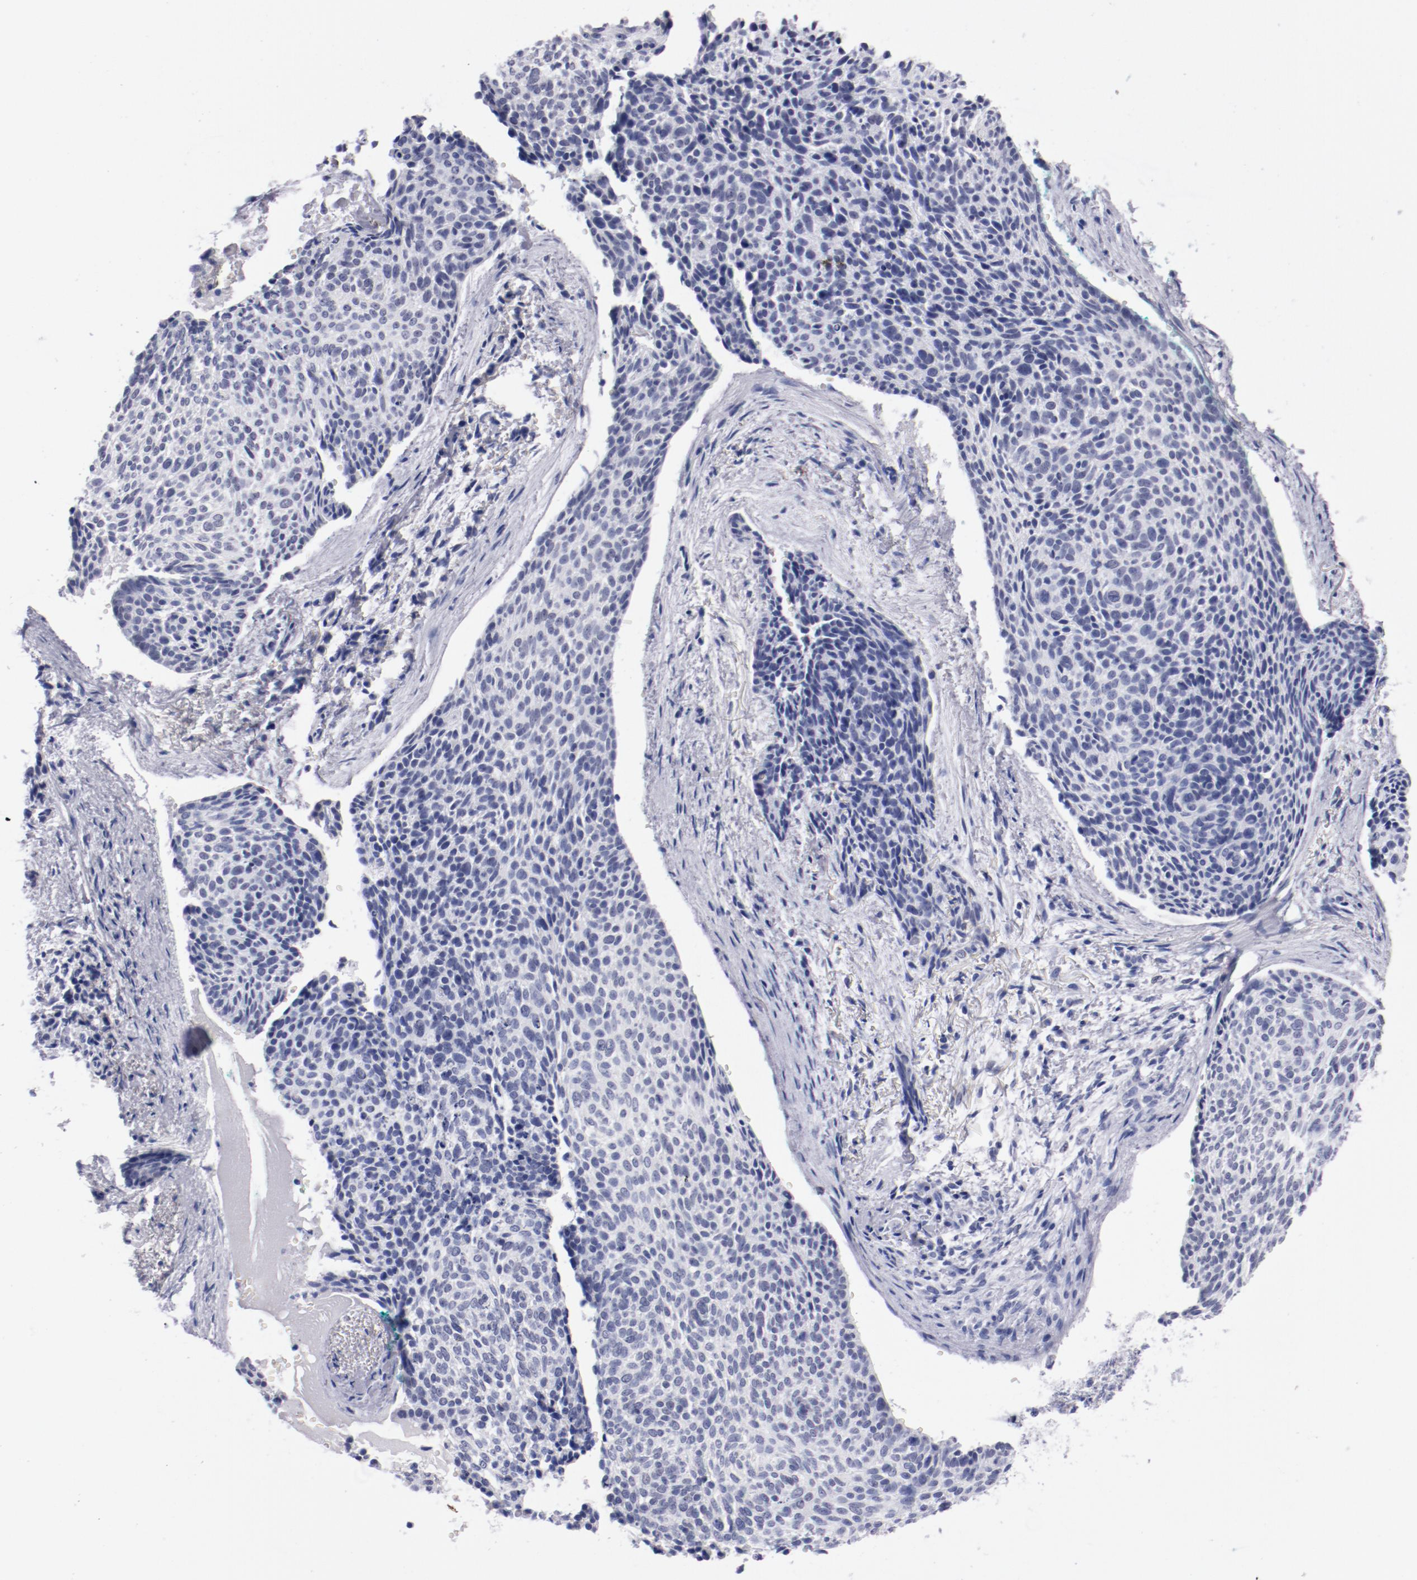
{"staining": {"intensity": "negative", "quantity": "none", "location": "none"}, "tissue": "skin cancer", "cell_type": "Tumor cells", "image_type": "cancer", "snomed": [{"axis": "morphology", "description": "Normal tissue, NOS"}, {"axis": "morphology", "description": "Basal cell carcinoma"}, {"axis": "topography", "description": "Skin"}], "caption": "The micrograph reveals no staining of tumor cells in skin cancer.", "gene": "HNF1B", "patient": {"sex": "female", "age": 57}}